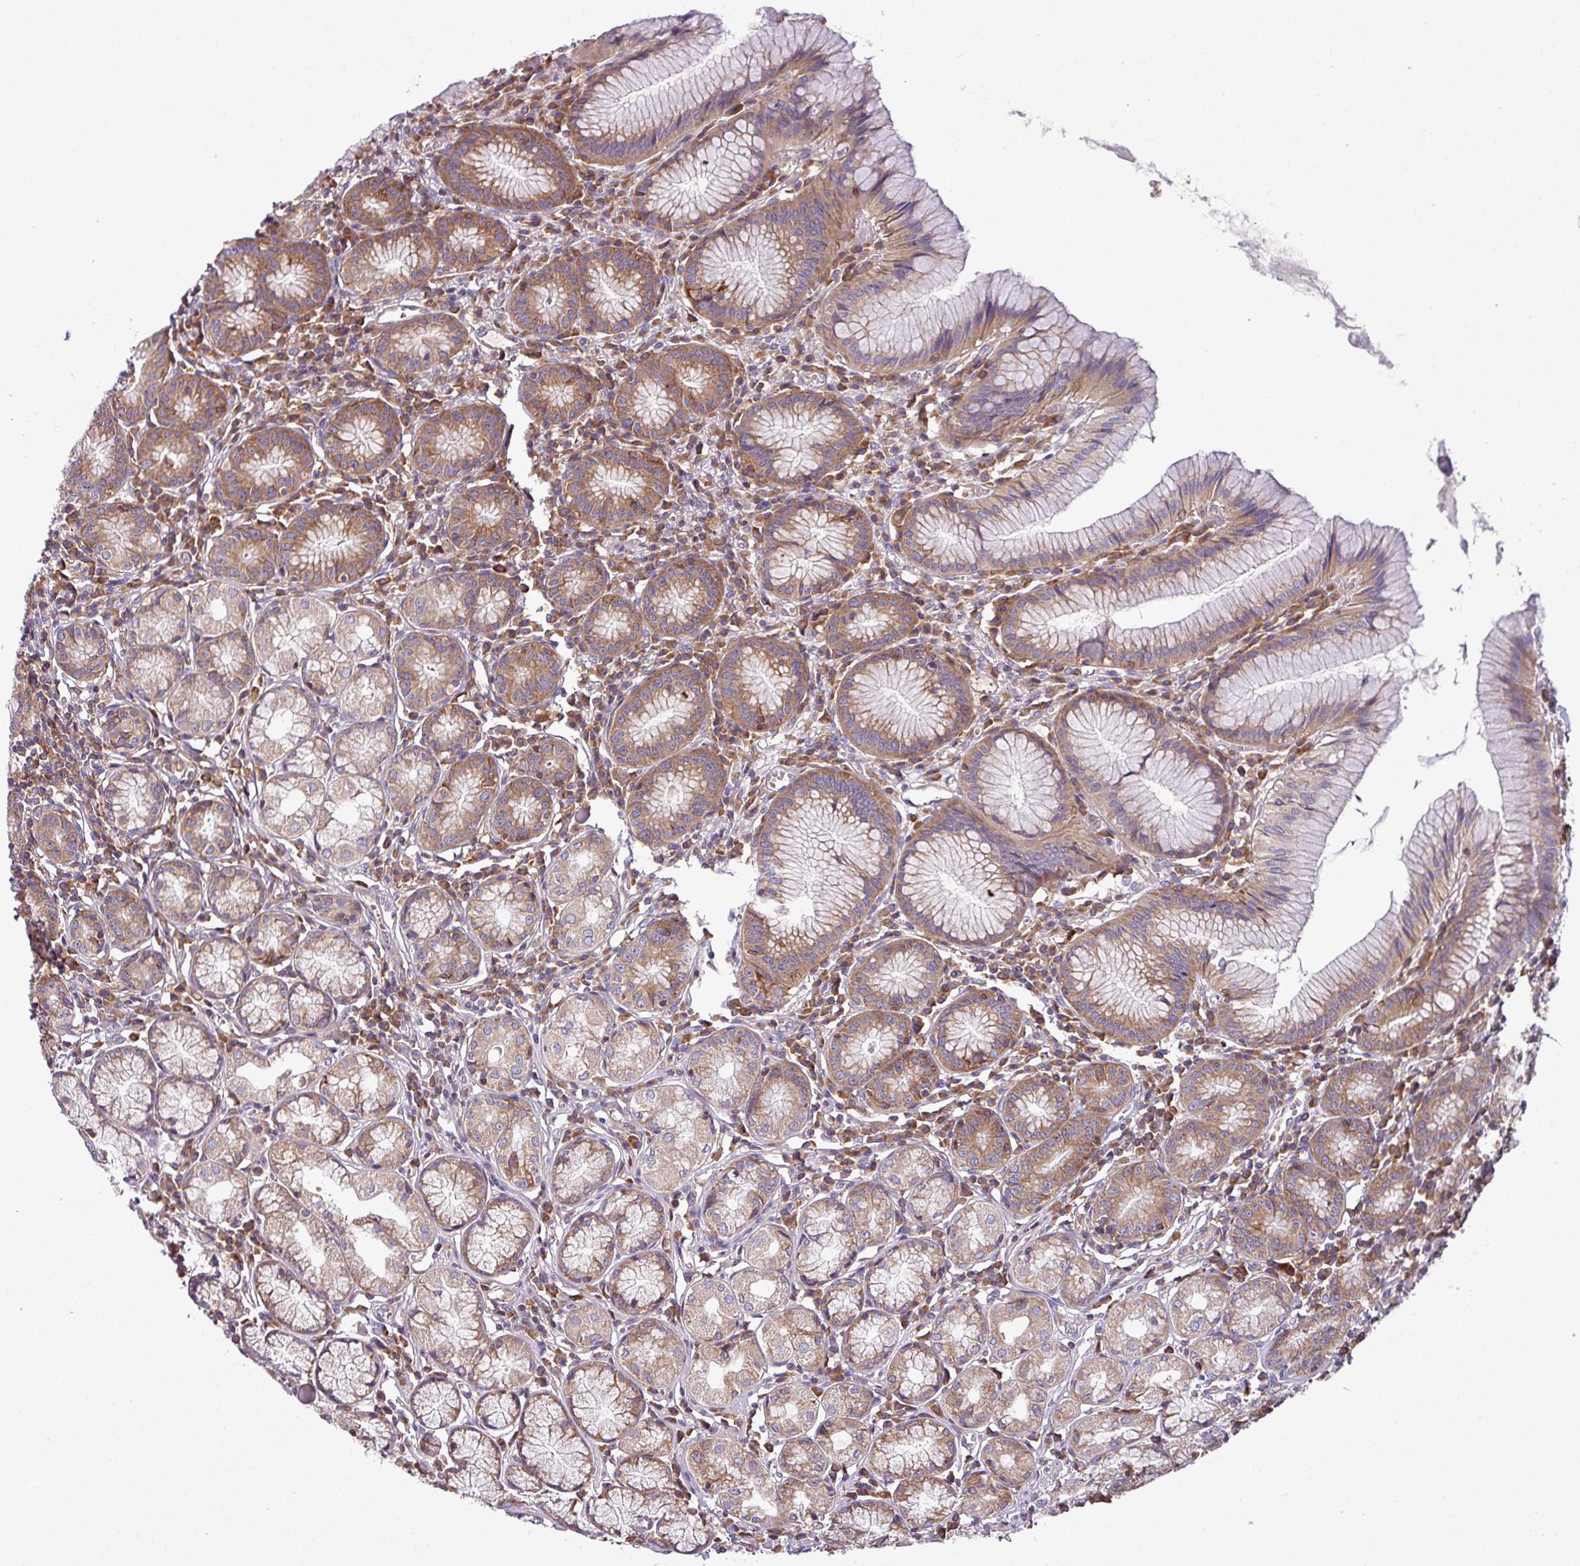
{"staining": {"intensity": "moderate", "quantity": ">75%", "location": "cytoplasmic/membranous"}, "tissue": "stomach", "cell_type": "Glandular cells", "image_type": "normal", "snomed": [{"axis": "morphology", "description": "Normal tissue, NOS"}, {"axis": "topography", "description": "Stomach"}], "caption": "Immunohistochemical staining of normal stomach exhibits medium levels of moderate cytoplasmic/membranous staining in approximately >75% of glandular cells. (IHC, brightfield microscopy, high magnification).", "gene": "LRRC74B", "patient": {"sex": "male", "age": 55}}